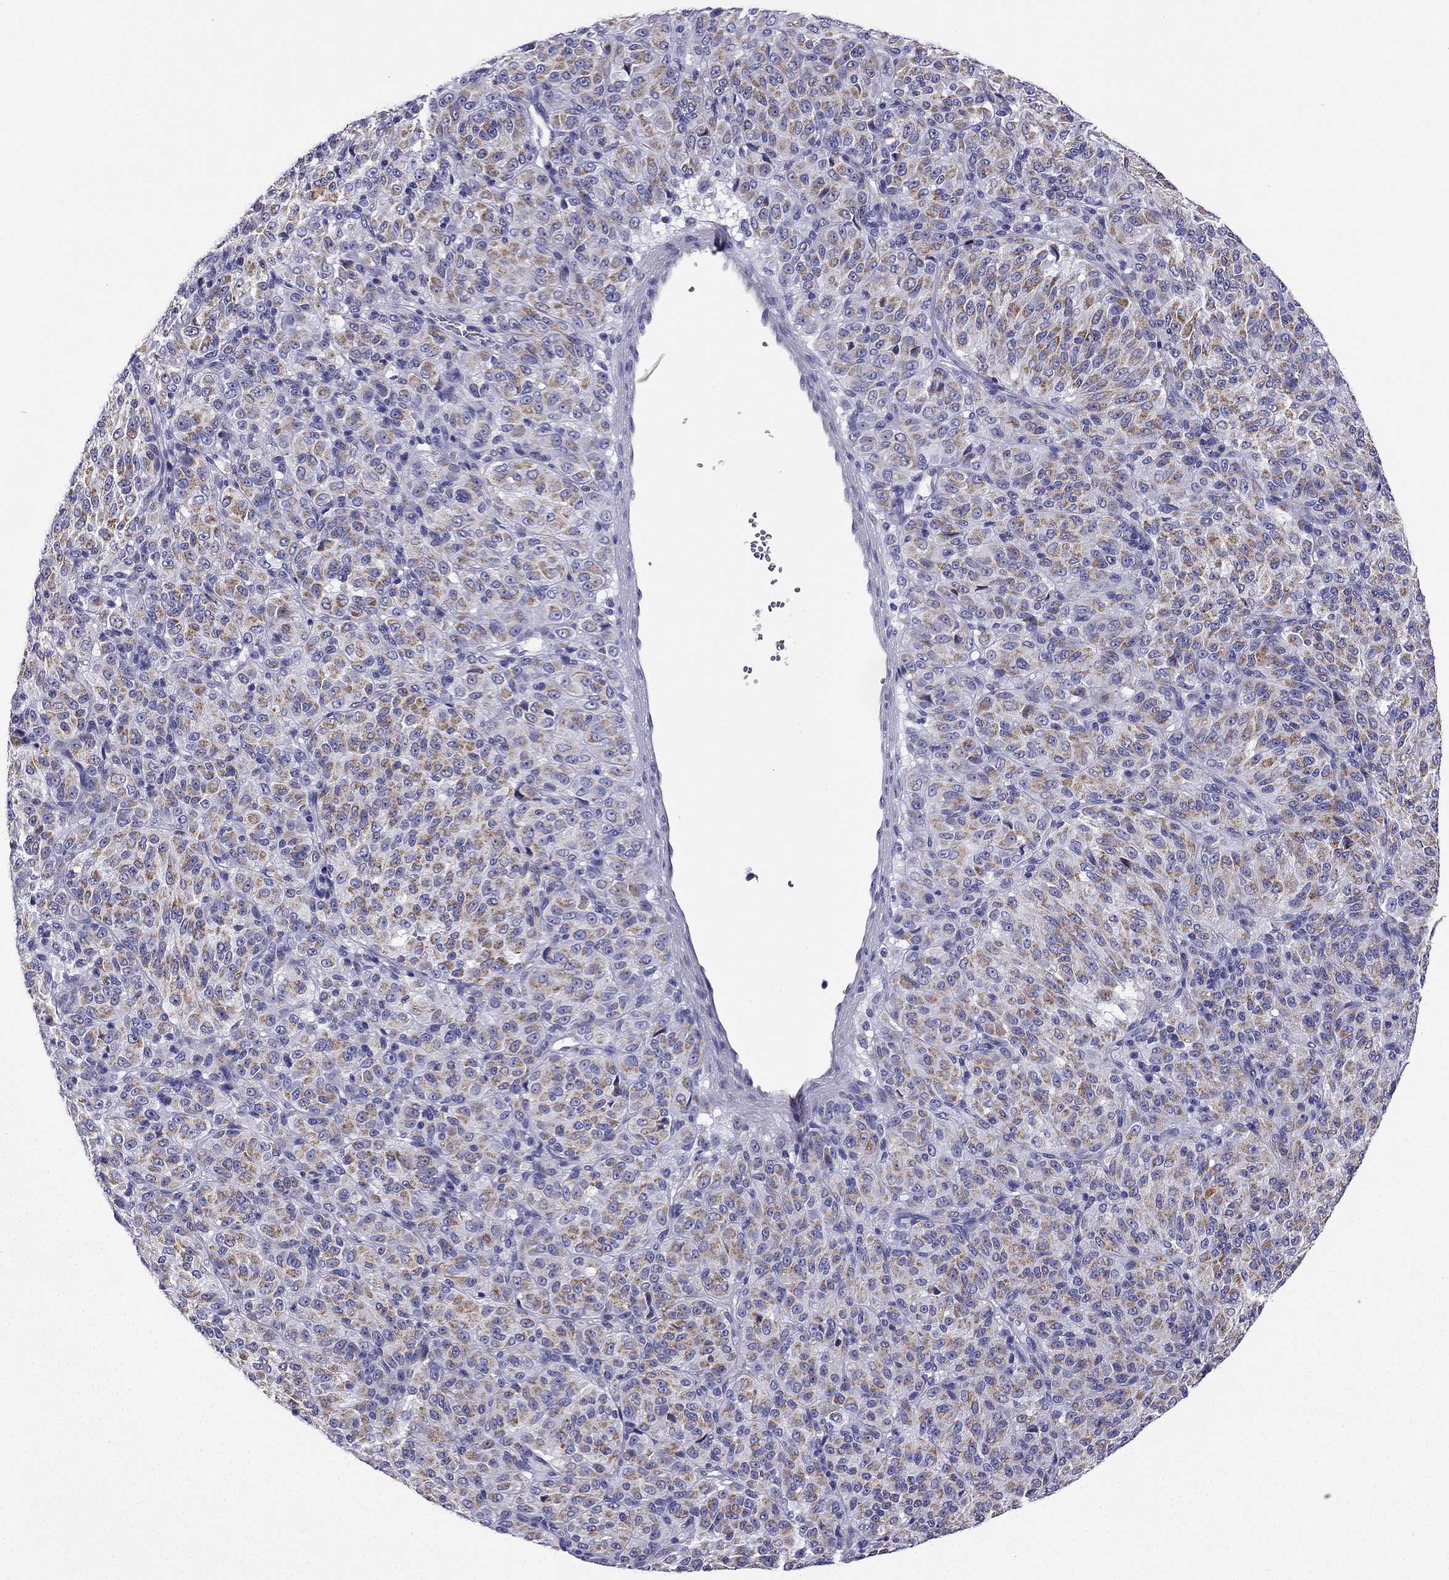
{"staining": {"intensity": "negative", "quantity": "none", "location": "none"}, "tissue": "melanoma", "cell_type": "Tumor cells", "image_type": "cancer", "snomed": [{"axis": "morphology", "description": "Malignant melanoma, Metastatic site"}, {"axis": "topography", "description": "Brain"}], "caption": "IHC of human malignant melanoma (metastatic site) demonstrates no positivity in tumor cells.", "gene": "KIF5A", "patient": {"sex": "female", "age": 56}}